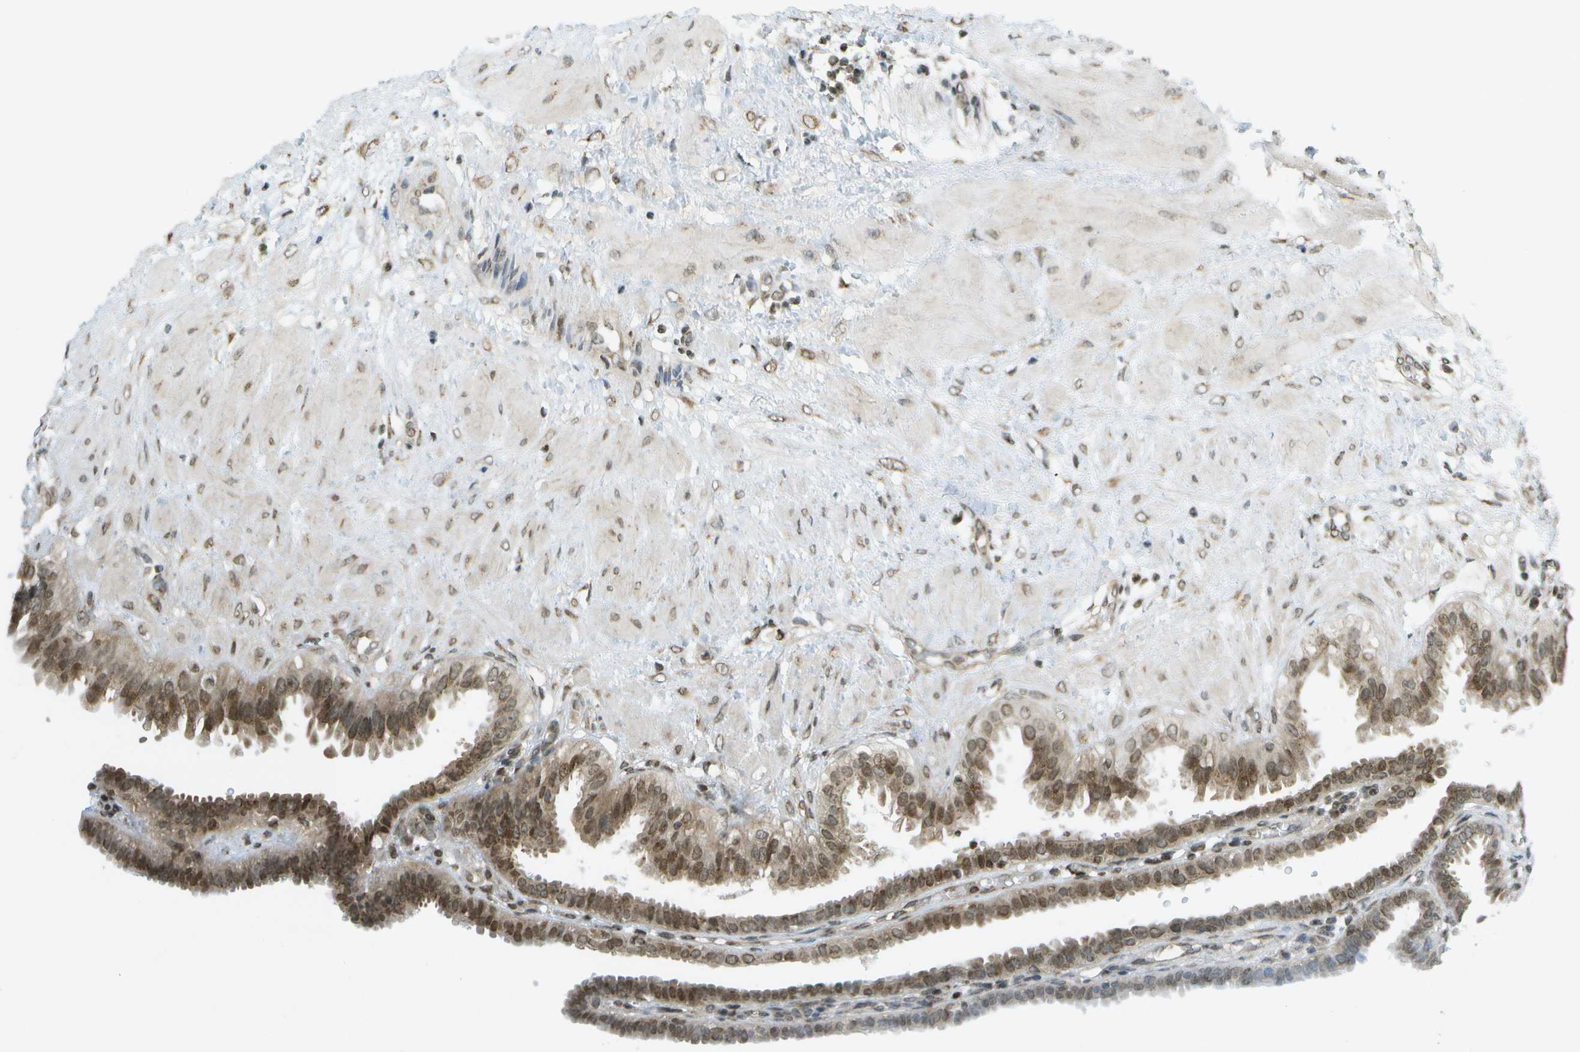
{"staining": {"intensity": "moderate", "quantity": ">75%", "location": "cytoplasmic/membranous,nuclear"}, "tissue": "fallopian tube", "cell_type": "Glandular cells", "image_type": "normal", "snomed": [{"axis": "morphology", "description": "Normal tissue, NOS"}, {"axis": "topography", "description": "Fallopian tube"}, {"axis": "topography", "description": "Placenta"}], "caption": "Approximately >75% of glandular cells in normal human fallopian tube reveal moderate cytoplasmic/membranous,nuclear protein expression as visualized by brown immunohistochemical staining.", "gene": "EVC", "patient": {"sex": "female", "age": 34}}